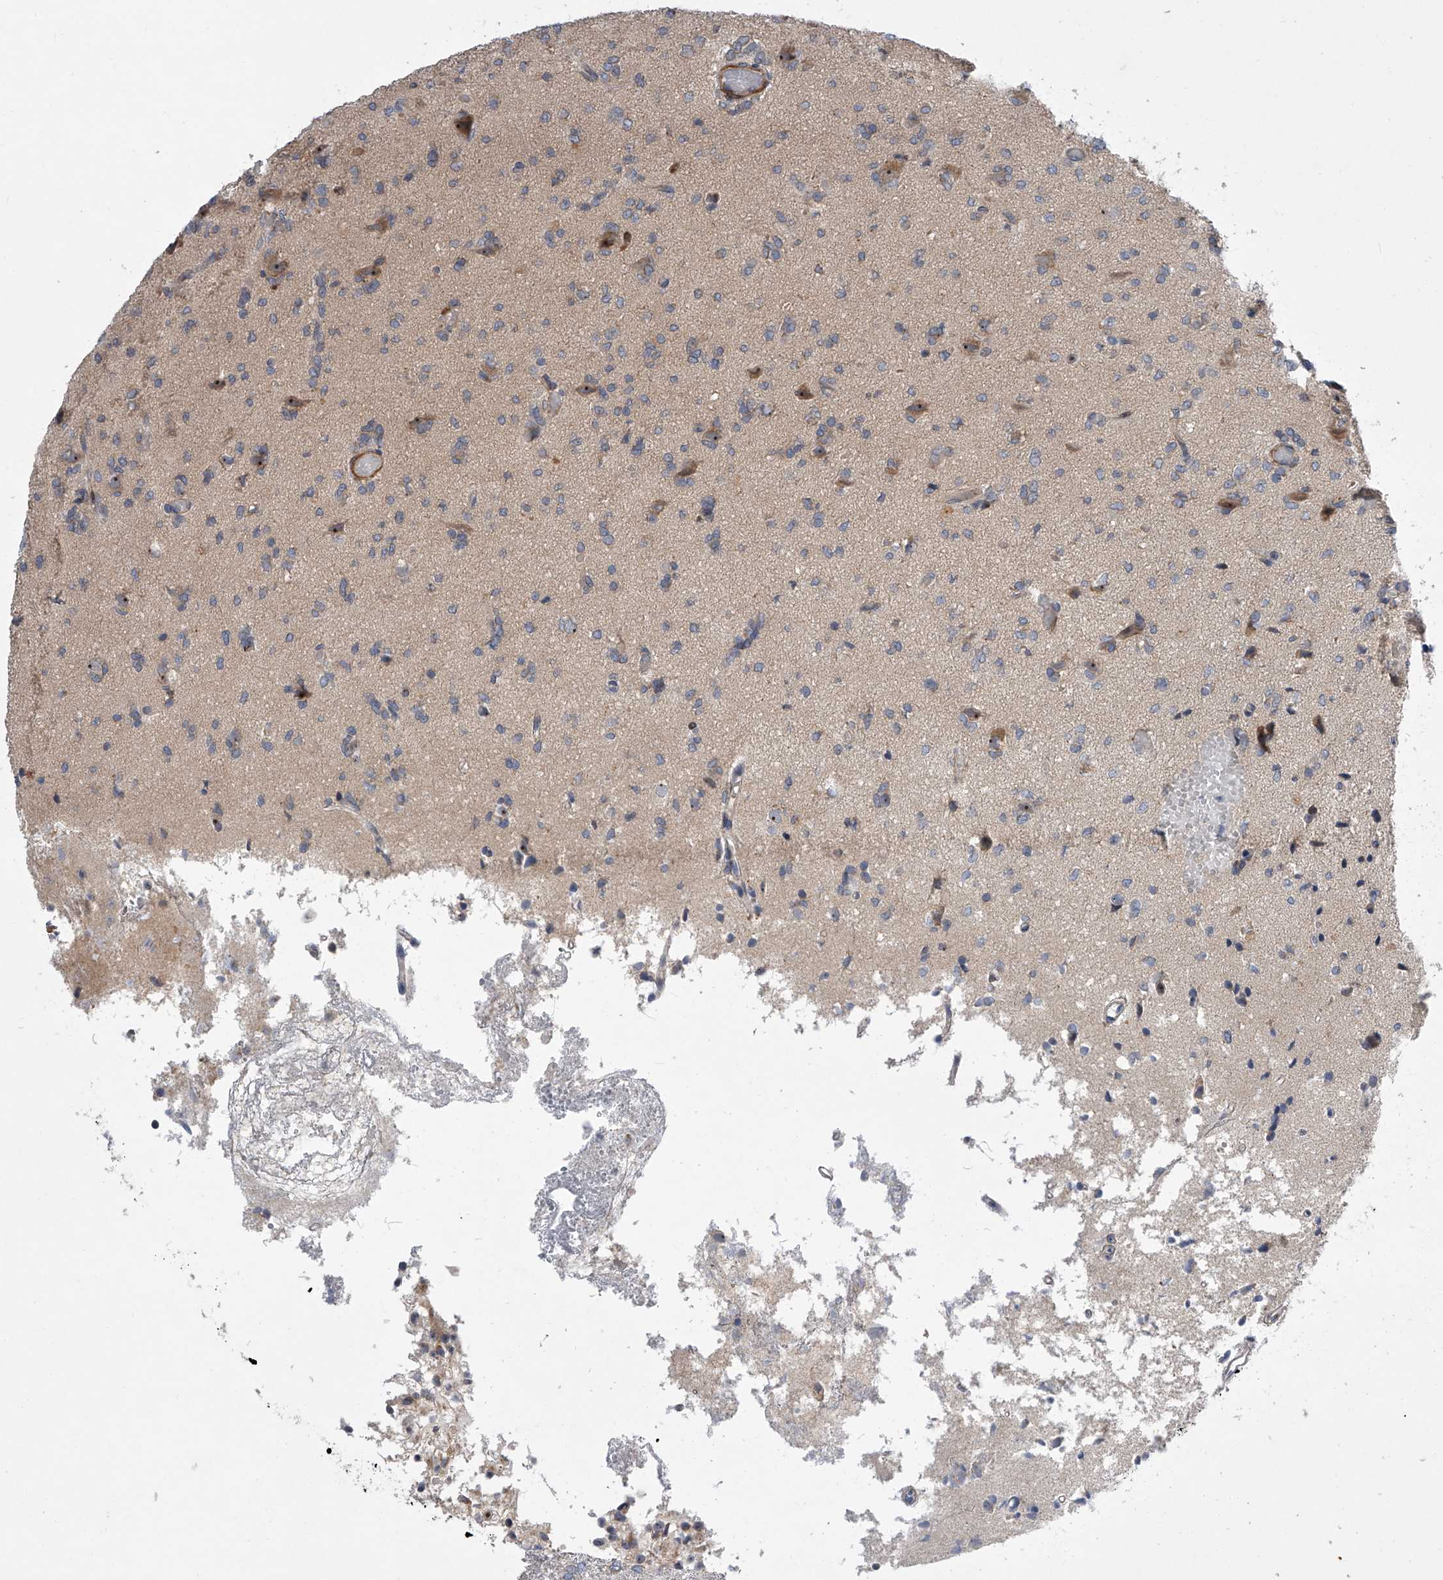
{"staining": {"intensity": "weak", "quantity": "<25%", "location": "cytoplasmic/membranous"}, "tissue": "glioma", "cell_type": "Tumor cells", "image_type": "cancer", "snomed": [{"axis": "morphology", "description": "Glioma, malignant, High grade"}, {"axis": "topography", "description": "Brain"}], "caption": "This micrograph is of malignant glioma (high-grade) stained with immunohistochemistry (IHC) to label a protein in brown with the nuclei are counter-stained blue. There is no expression in tumor cells. Nuclei are stained in blue.", "gene": "DLGAP2", "patient": {"sex": "female", "age": 59}}